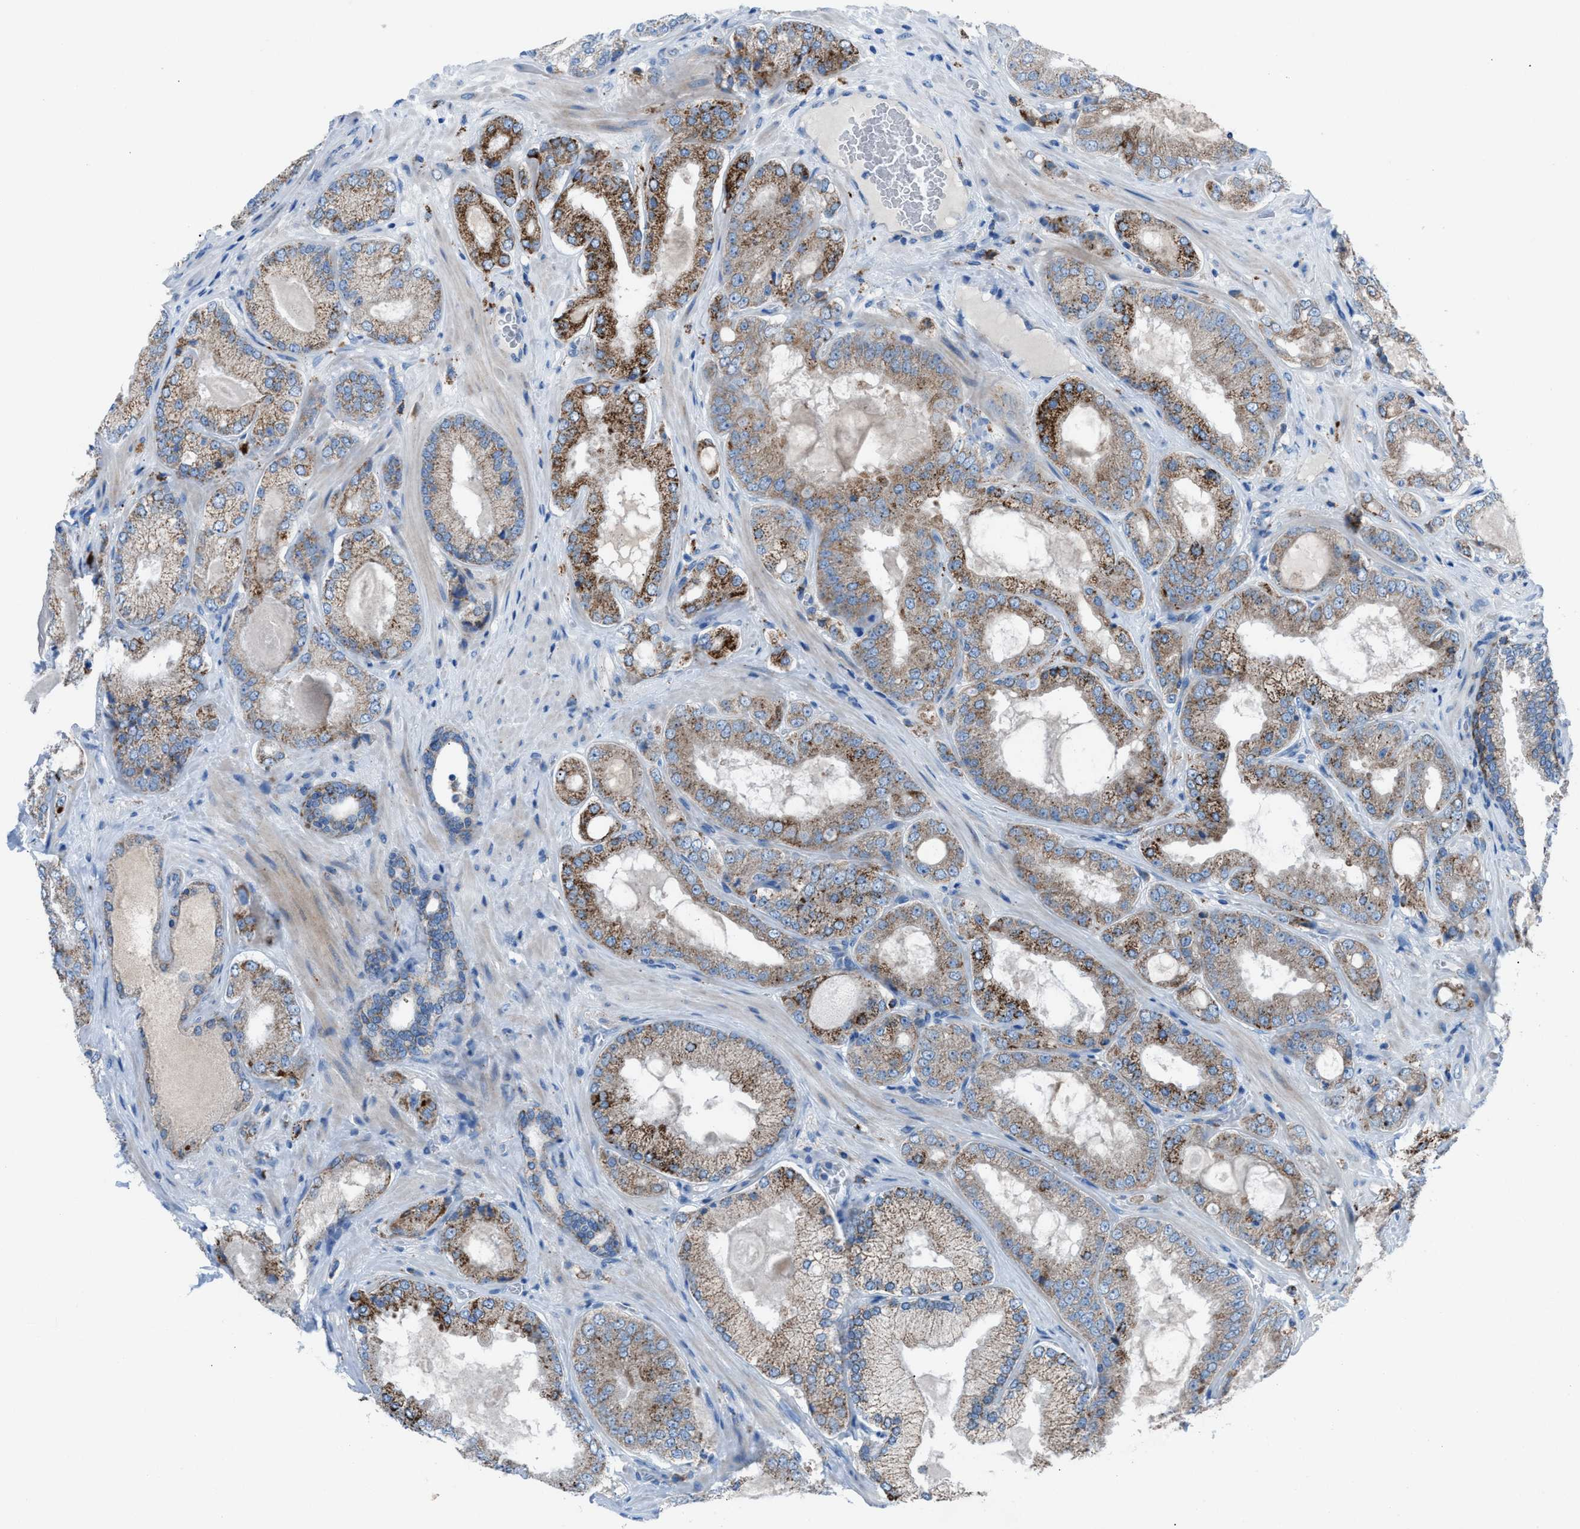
{"staining": {"intensity": "moderate", "quantity": ">75%", "location": "cytoplasmic/membranous"}, "tissue": "prostate cancer", "cell_type": "Tumor cells", "image_type": "cancer", "snomed": [{"axis": "morphology", "description": "Adenocarcinoma, Low grade"}, {"axis": "topography", "description": "Prostate"}], "caption": "Immunohistochemistry (DAB (3,3'-diaminobenzidine)) staining of adenocarcinoma (low-grade) (prostate) shows moderate cytoplasmic/membranous protein positivity in approximately >75% of tumor cells.", "gene": "CD1B", "patient": {"sex": "male", "age": 65}}